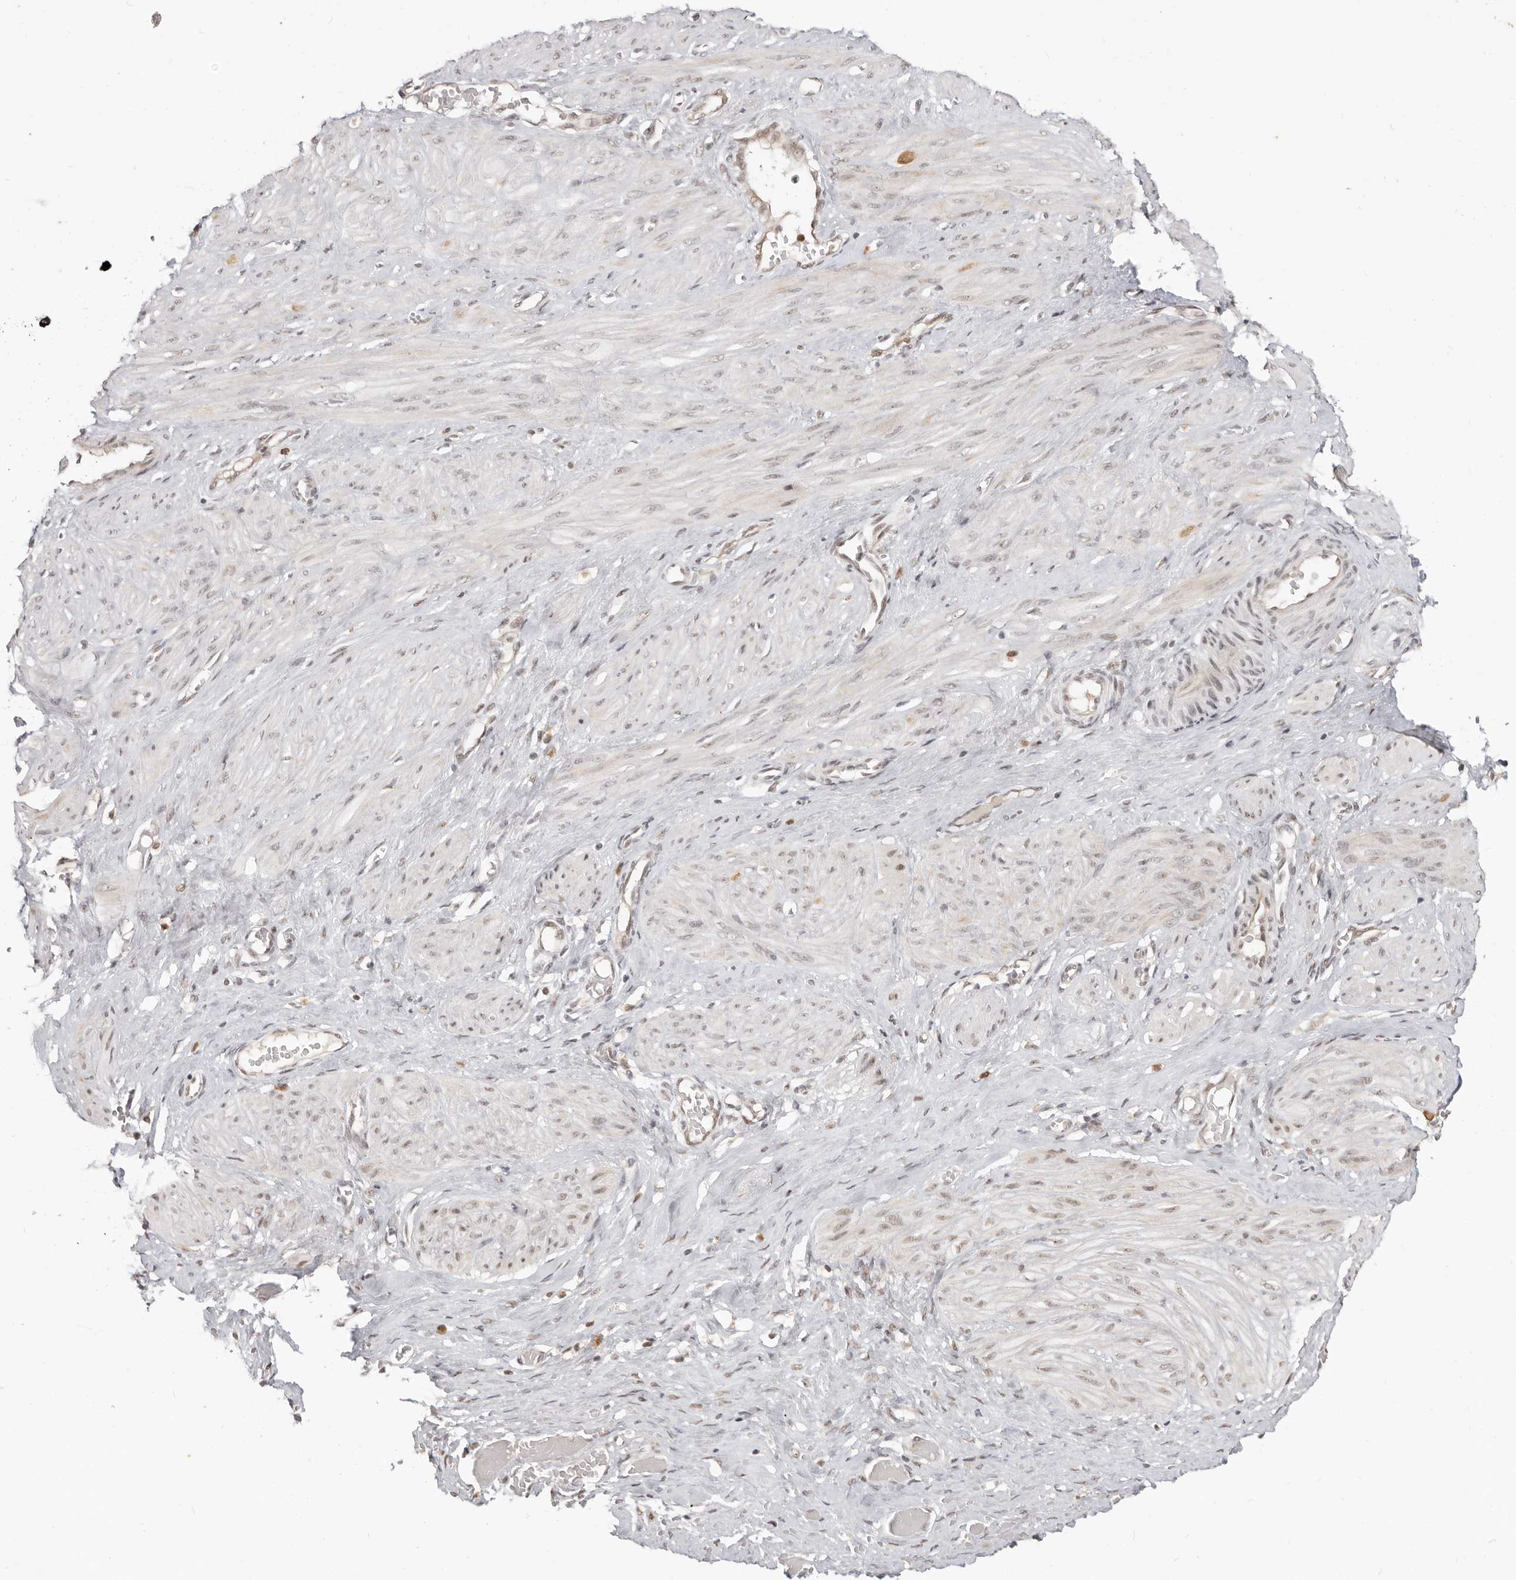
{"staining": {"intensity": "weak", "quantity": "<25%", "location": "cytoplasmic/membranous,nuclear"}, "tissue": "smooth muscle", "cell_type": "Smooth muscle cells", "image_type": "normal", "snomed": [{"axis": "morphology", "description": "Normal tissue, NOS"}, {"axis": "topography", "description": "Endometrium"}], "caption": "High magnification brightfield microscopy of benign smooth muscle stained with DAB (brown) and counterstained with hematoxylin (blue): smooth muscle cells show no significant positivity. (DAB (3,3'-diaminobenzidine) immunohistochemistry visualized using brightfield microscopy, high magnification).", "gene": "RFC2", "patient": {"sex": "female", "age": 33}}